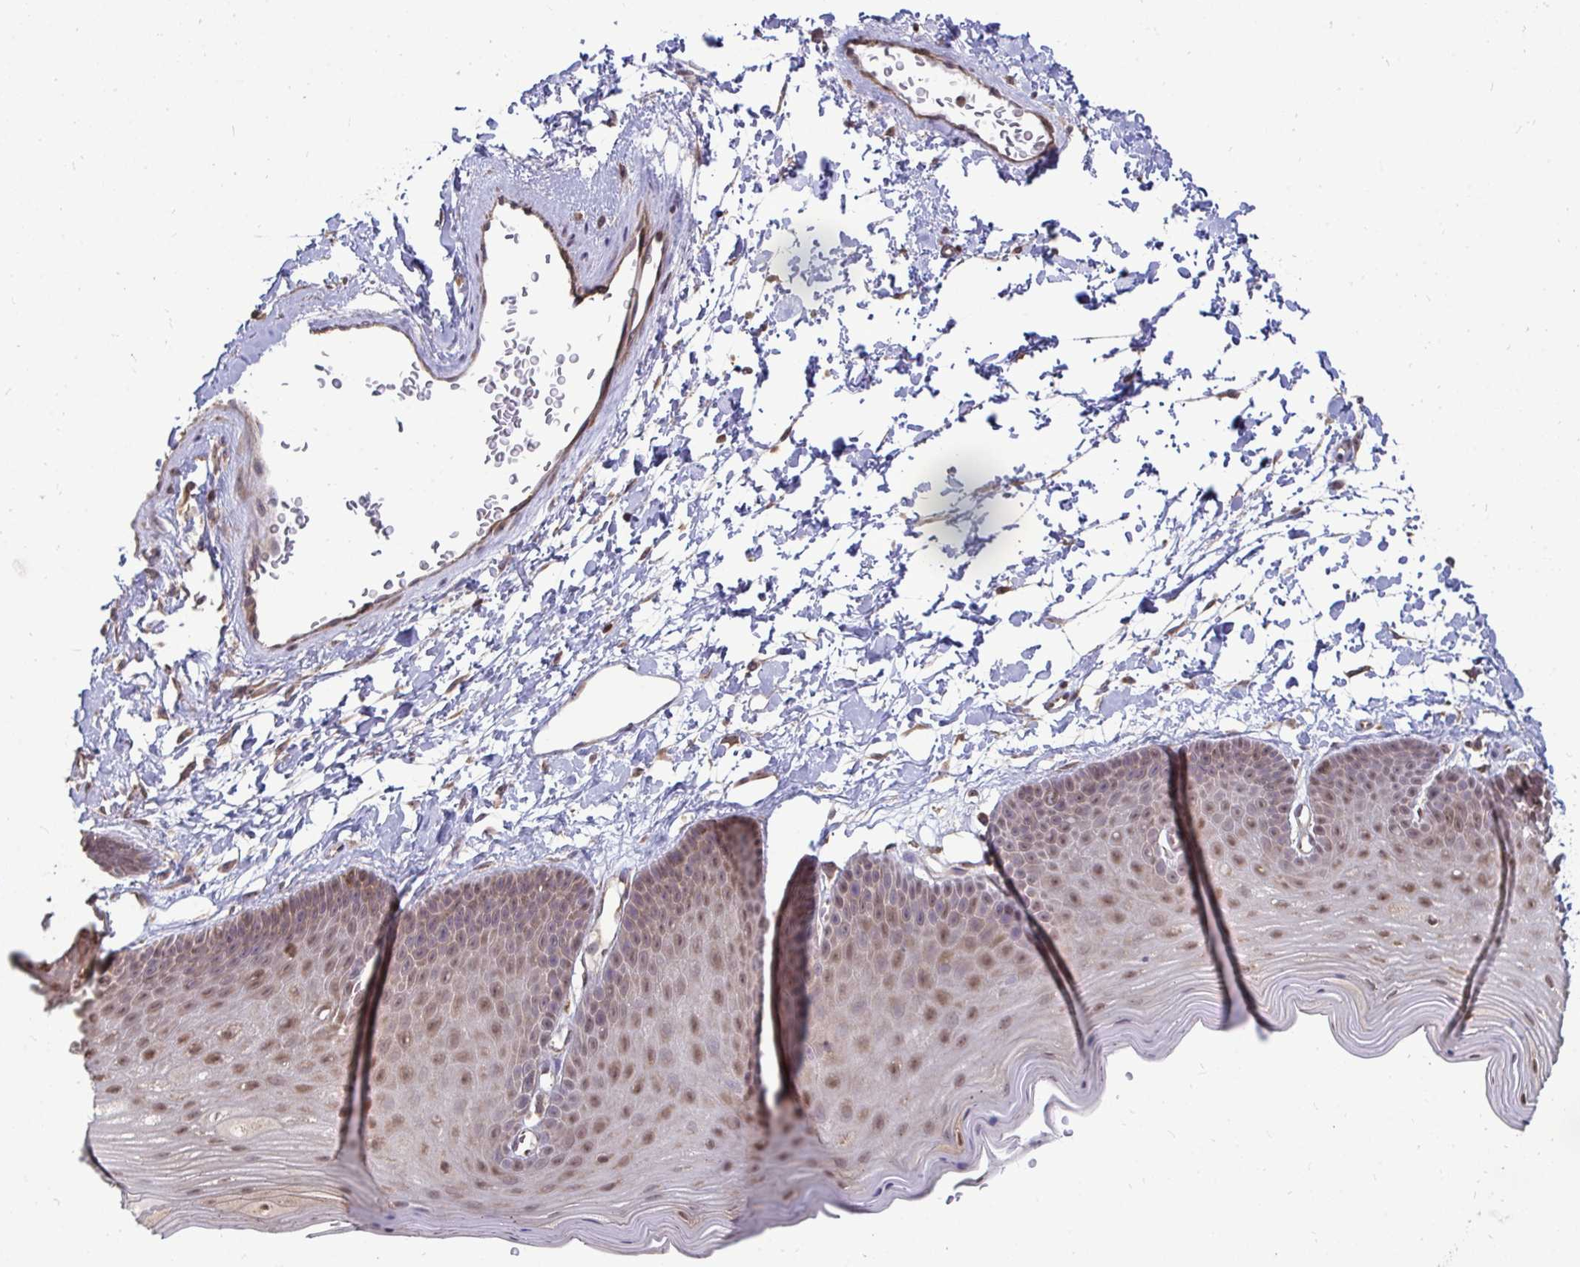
{"staining": {"intensity": "moderate", "quantity": ">75%", "location": "nuclear"}, "tissue": "skin", "cell_type": "Epidermal cells", "image_type": "normal", "snomed": [{"axis": "morphology", "description": "Normal tissue, NOS"}, {"axis": "topography", "description": "Anal"}], "caption": "Immunohistochemistry (DAB (3,3'-diaminobenzidine)) staining of benign human skin exhibits moderate nuclear protein staining in about >75% of epidermal cells. Immunohistochemistry (ihc) stains the protein in brown and the nuclei are stained blue.", "gene": "DNAJA2", "patient": {"sex": "male", "age": 53}}